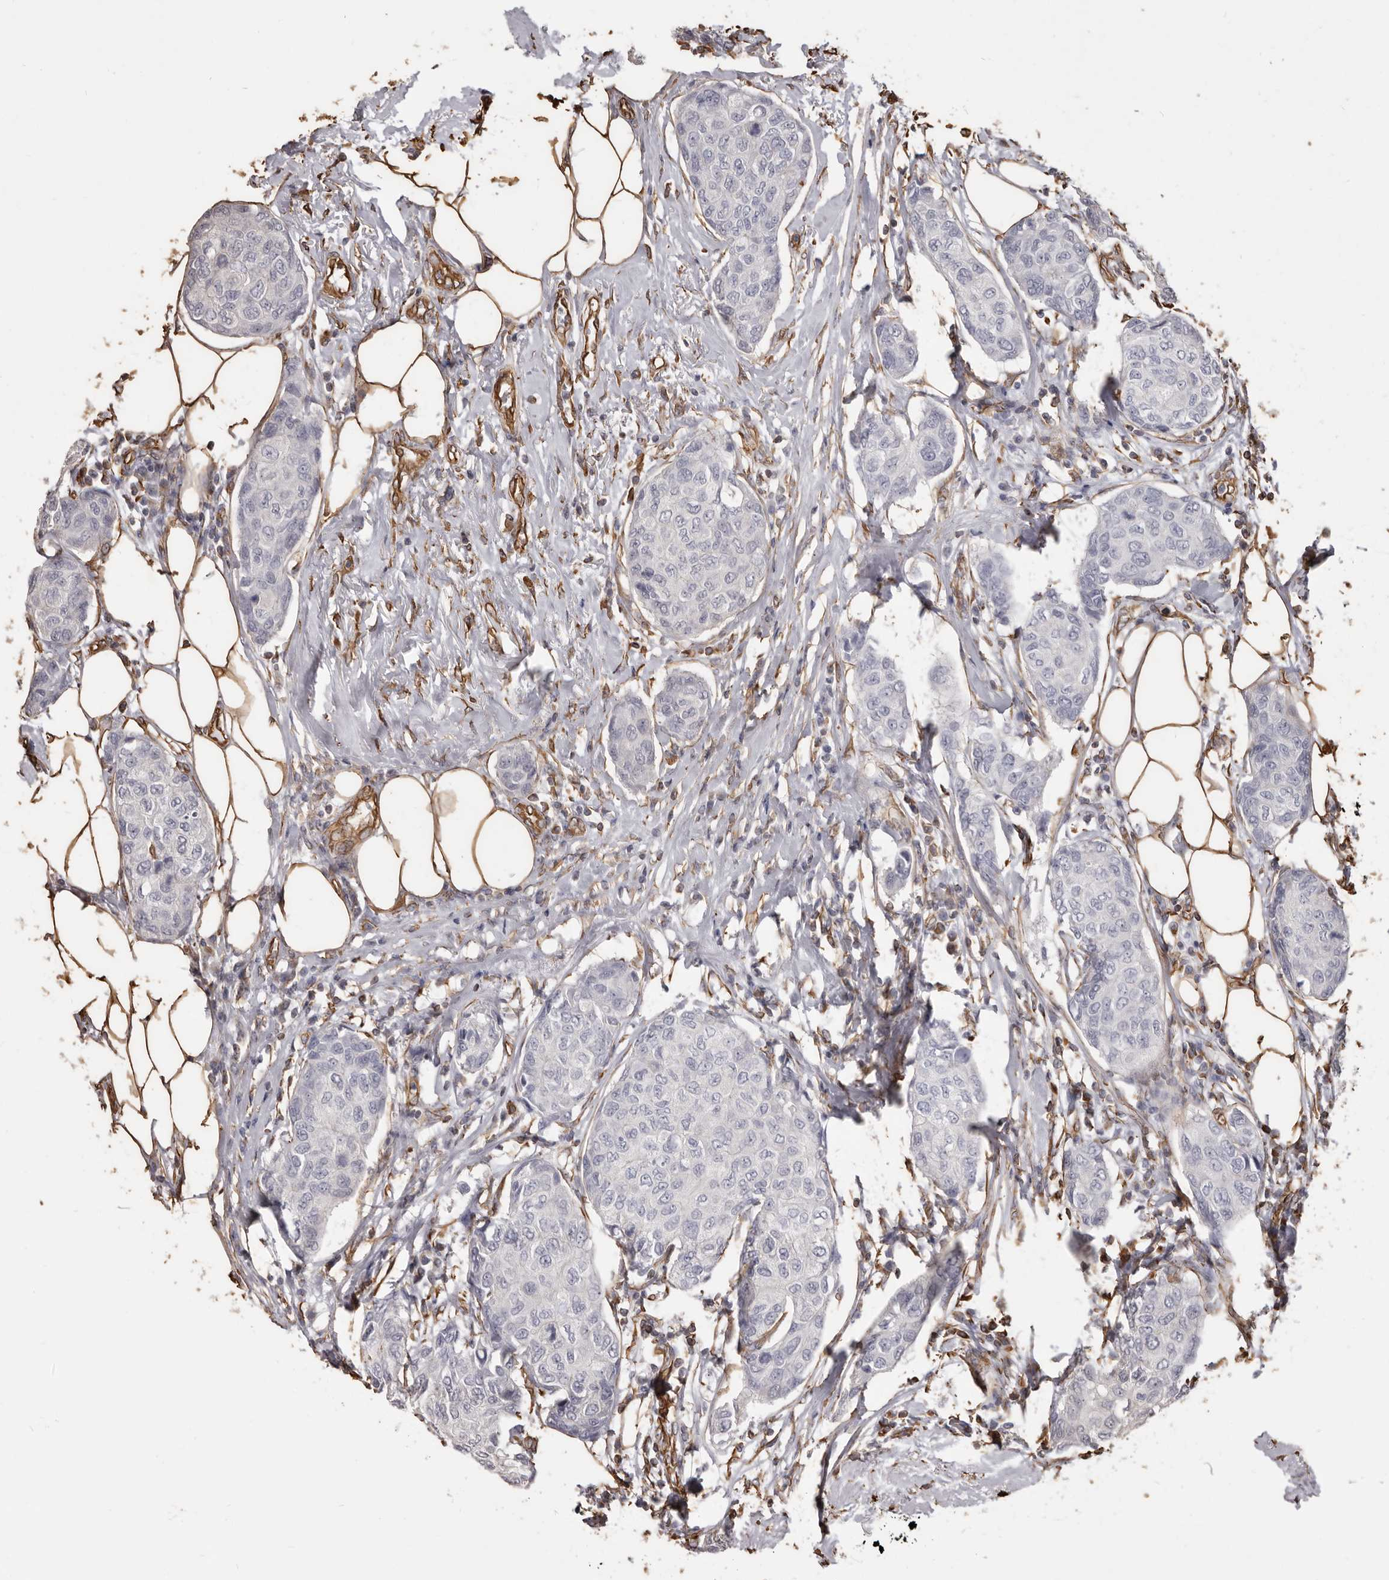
{"staining": {"intensity": "negative", "quantity": "none", "location": "none"}, "tissue": "breast cancer", "cell_type": "Tumor cells", "image_type": "cancer", "snomed": [{"axis": "morphology", "description": "Duct carcinoma"}, {"axis": "topography", "description": "Breast"}], "caption": "An image of breast infiltrating ductal carcinoma stained for a protein demonstrates no brown staining in tumor cells.", "gene": "MTURN", "patient": {"sex": "female", "age": 80}}